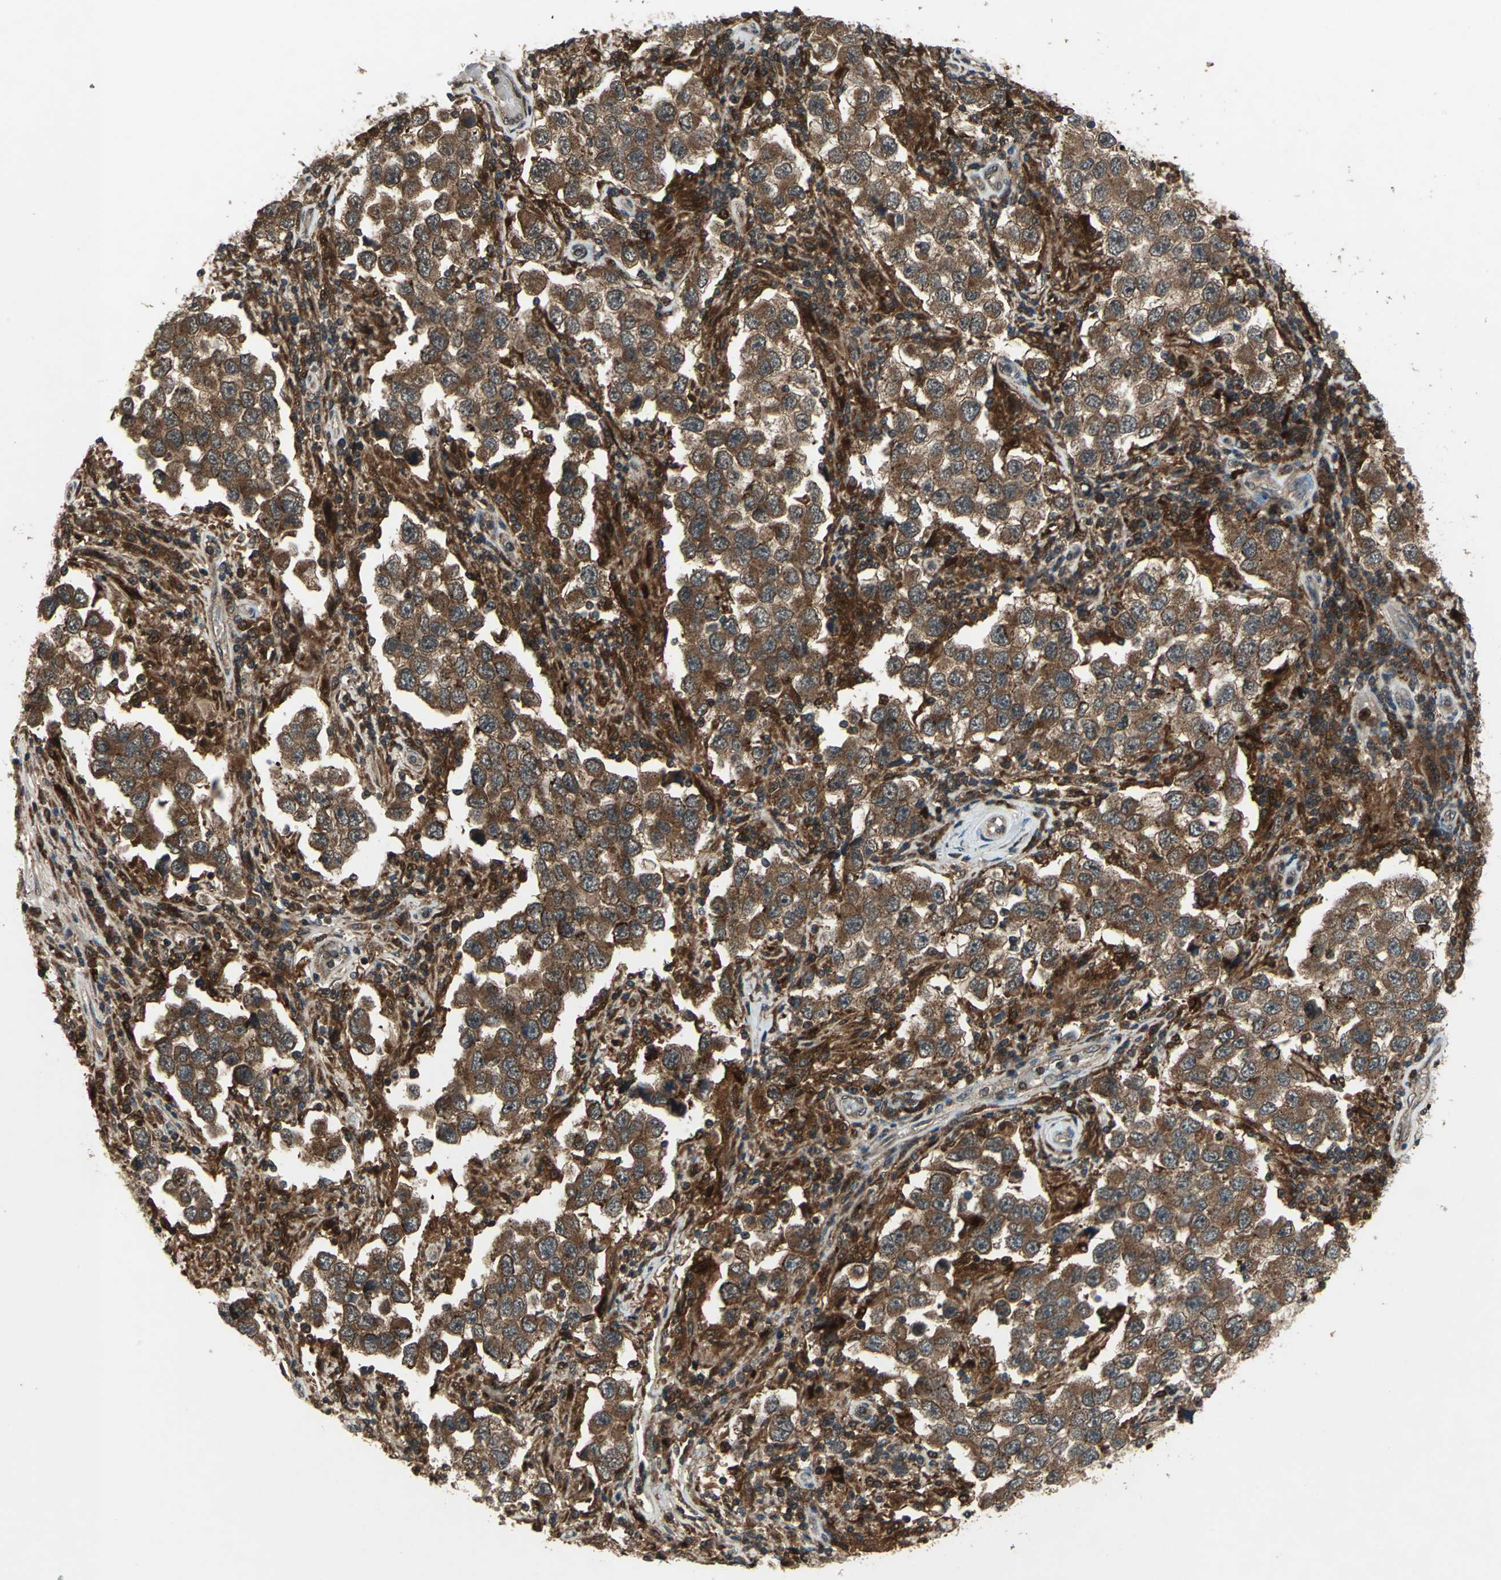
{"staining": {"intensity": "strong", "quantity": ">75%", "location": "cytoplasmic/membranous"}, "tissue": "testis cancer", "cell_type": "Tumor cells", "image_type": "cancer", "snomed": [{"axis": "morphology", "description": "Carcinoma, Embryonal, NOS"}, {"axis": "topography", "description": "Testis"}], "caption": "Protein analysis of testis cancer tissue reveals strong cytoplasmic/membranous staining in approximately >75% of tumor cells.", "gene": "PYCARD", "patient": {"sex": "male", "age": 21}}